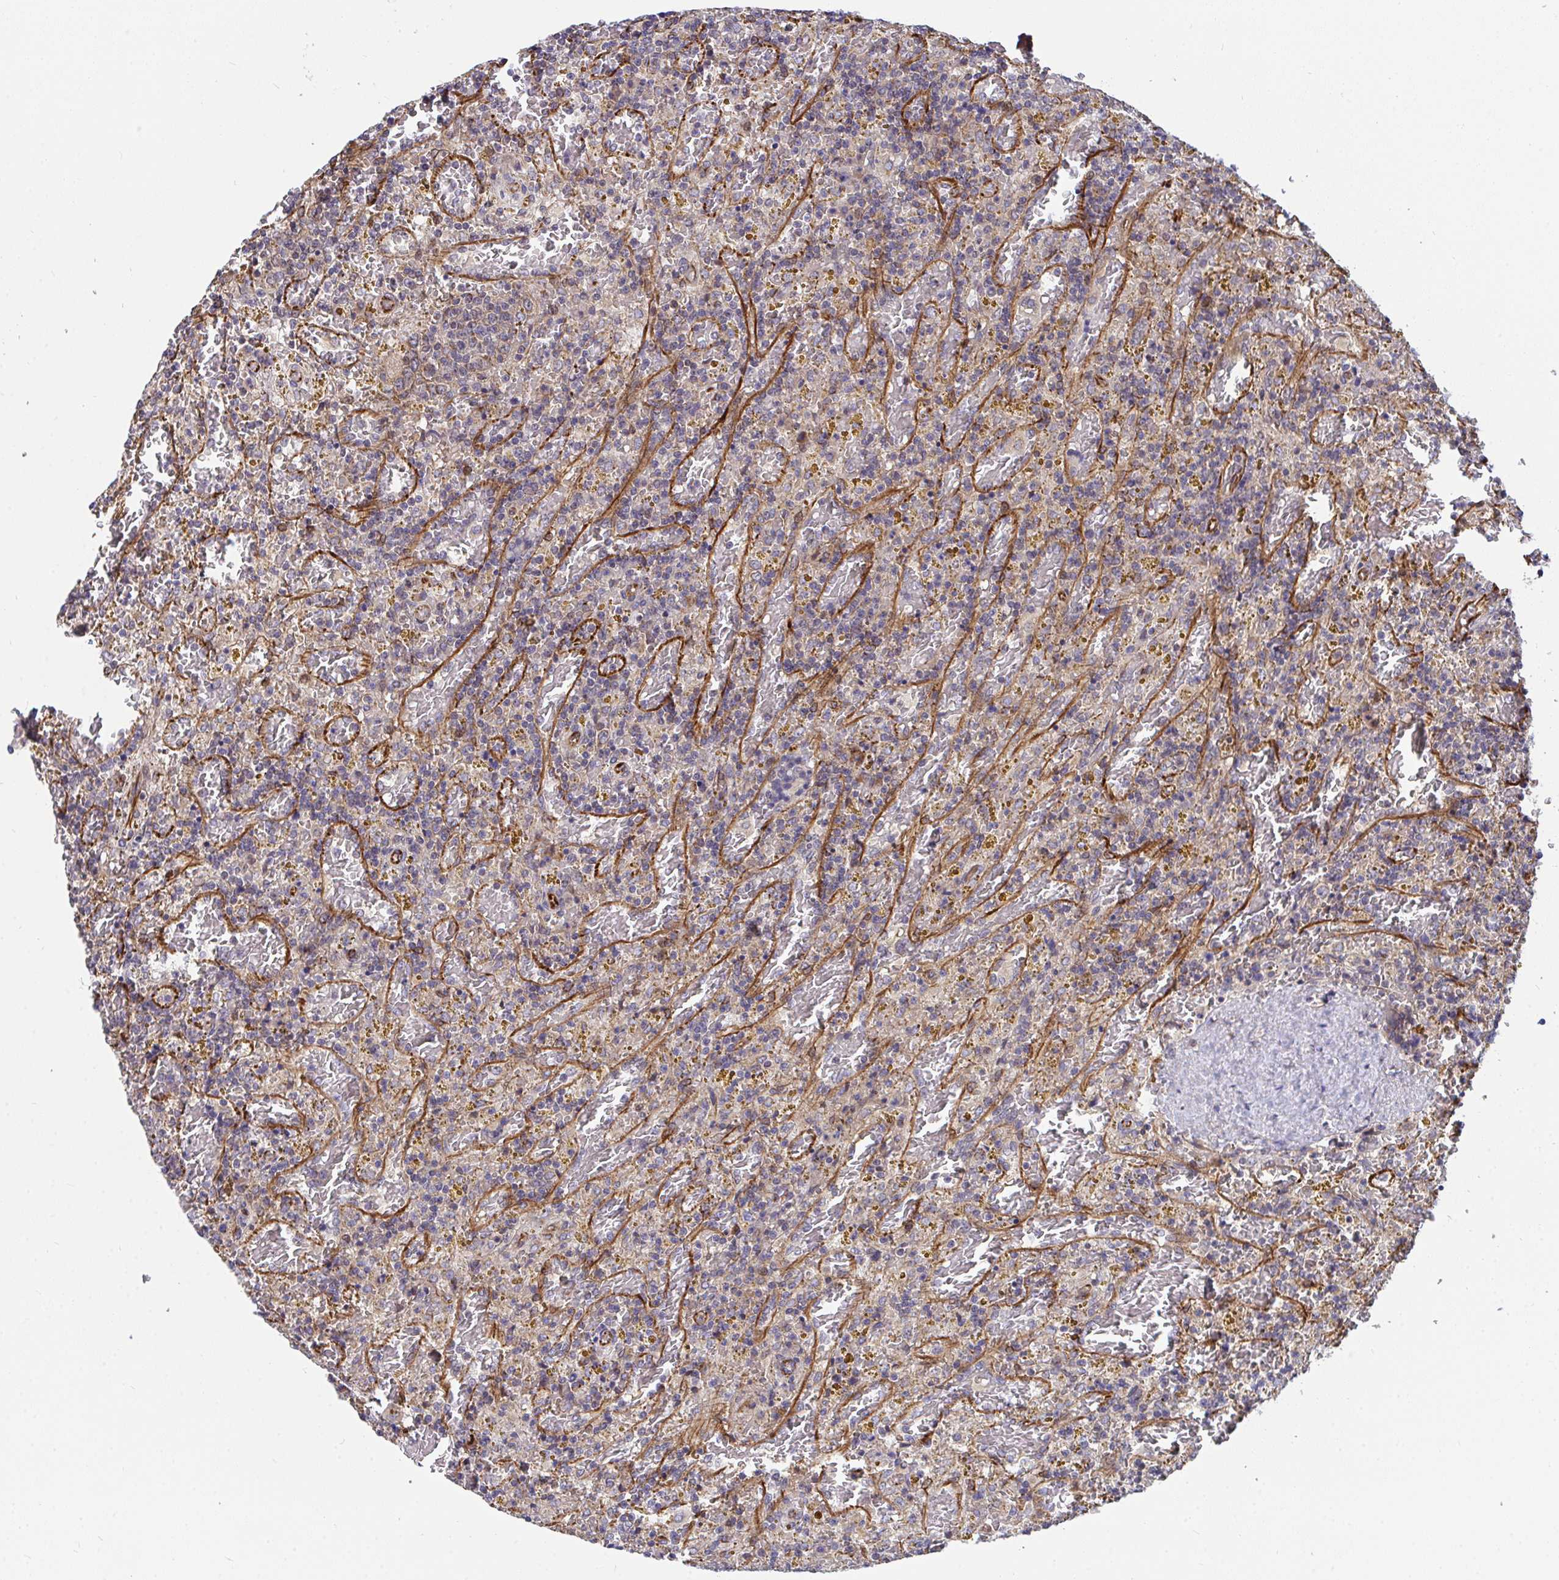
{"staining": {"intensity": "negative", "quantity": "none", "location": "none"}, "tissue": "lymphoma", "cell_type": "Tumor cells", "image_type": "cancer", "snomed": [{"axis": "morphology", "description": "Malignant lymphoma, non-Hodgkin's type, Low grade"}, {"axis": "topography", "description": "Spleen"}], "caption": "Low-grade malignant lymphoma, non-Hodgkin's type stained for a protein using immunohistochemistry reveals no expression tumor cells.", "gene": "EIF1AD", "patient": {"sex": "female", "age": 65}}